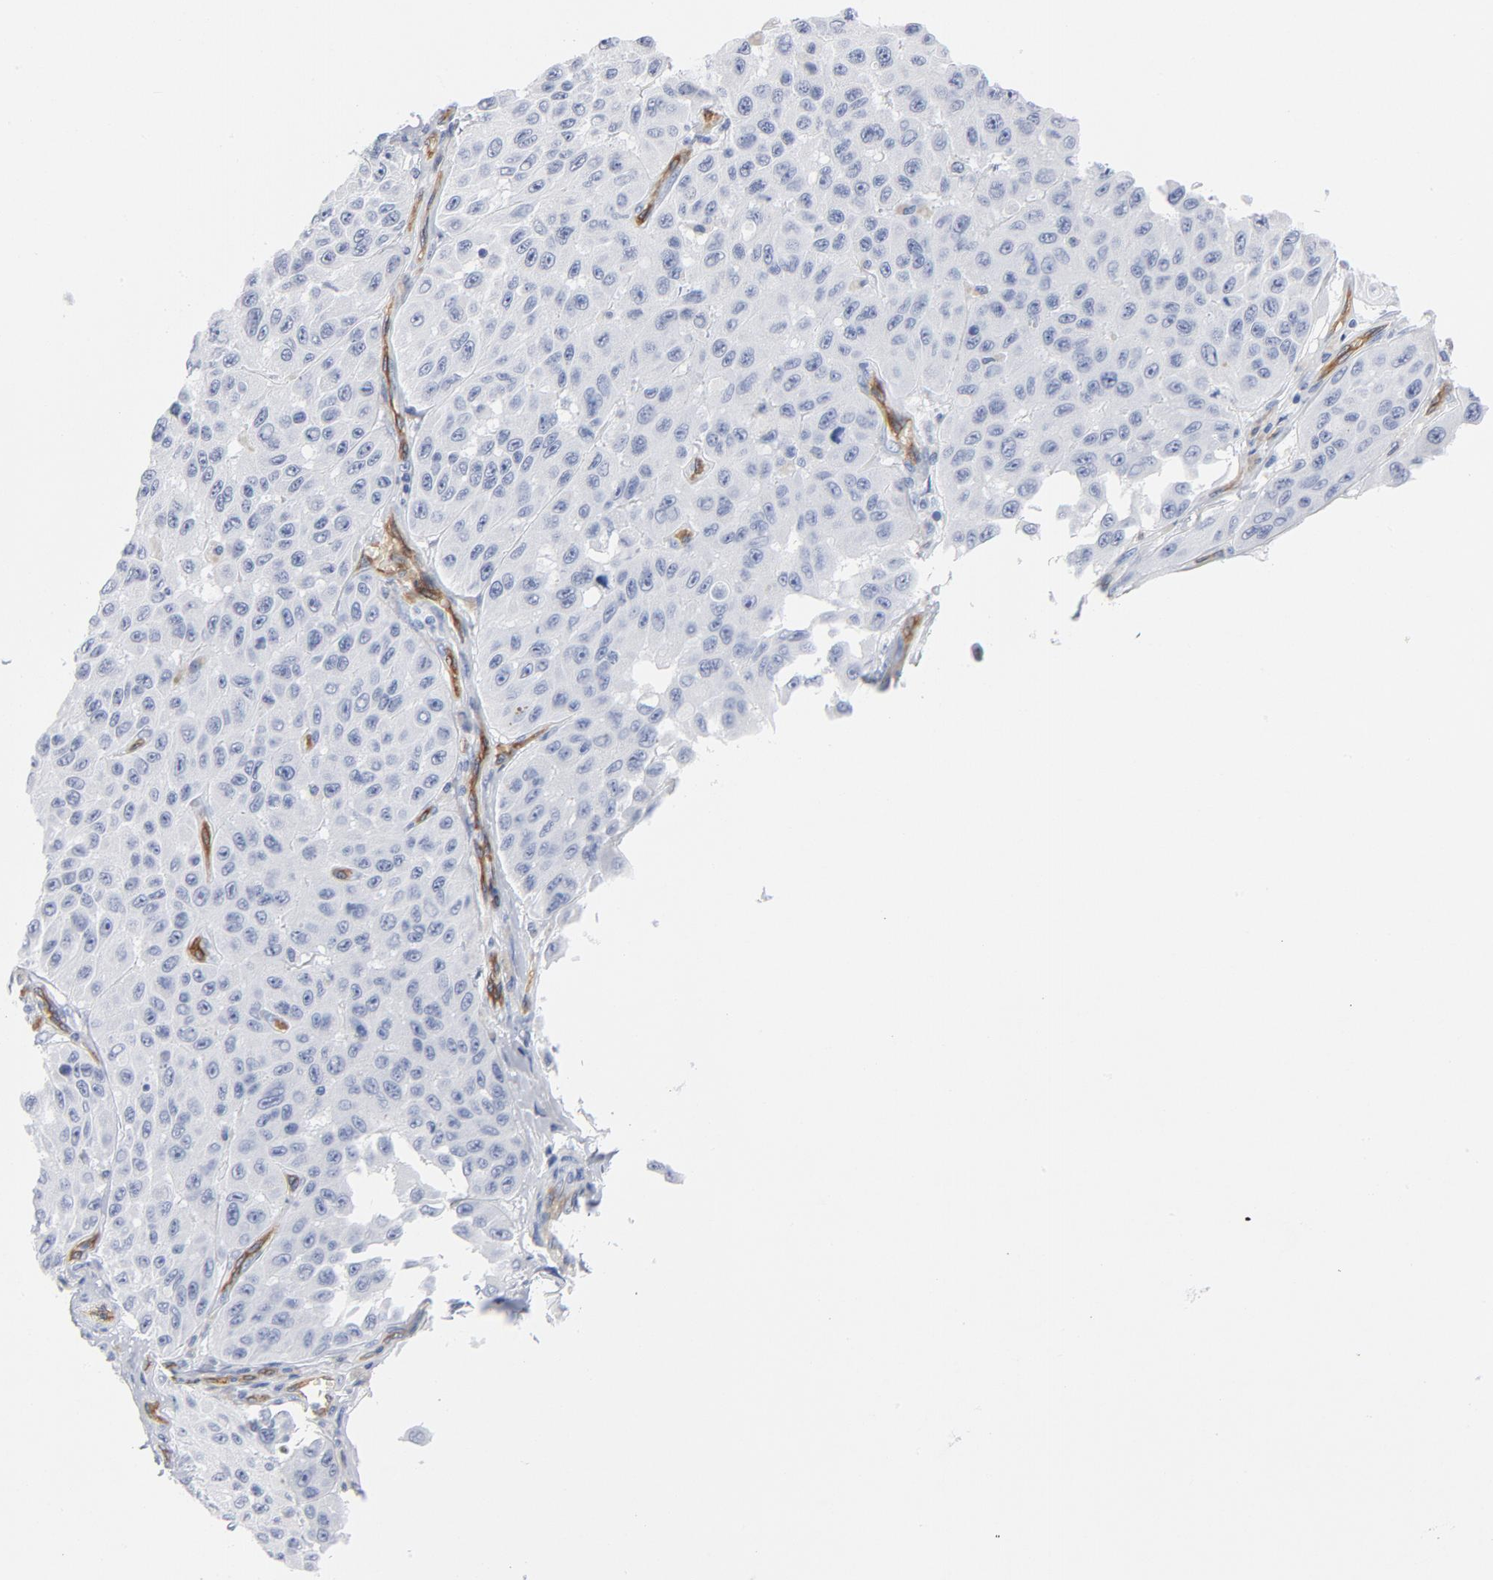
{"staining": {"intensity": "negative", "quantity": "none", "location": "none"}, "tissue": "melanoma", "cell_type": "Tumor cells", "image_type": "cancer", "snomed": [{"axis": "morphology", "description": "Malignant melanoma, NOS"}, {"axis": "topography", "description": "Skin"}], "caption": "Malignant melanoma was stained to show a protein in brown. There is no significant positivity in tumor cells. (DAB immunohistochemistry with hematoxylin counter stain).", "gene": "SHANK3", "patient": {"sex": "male", "age": 30}}